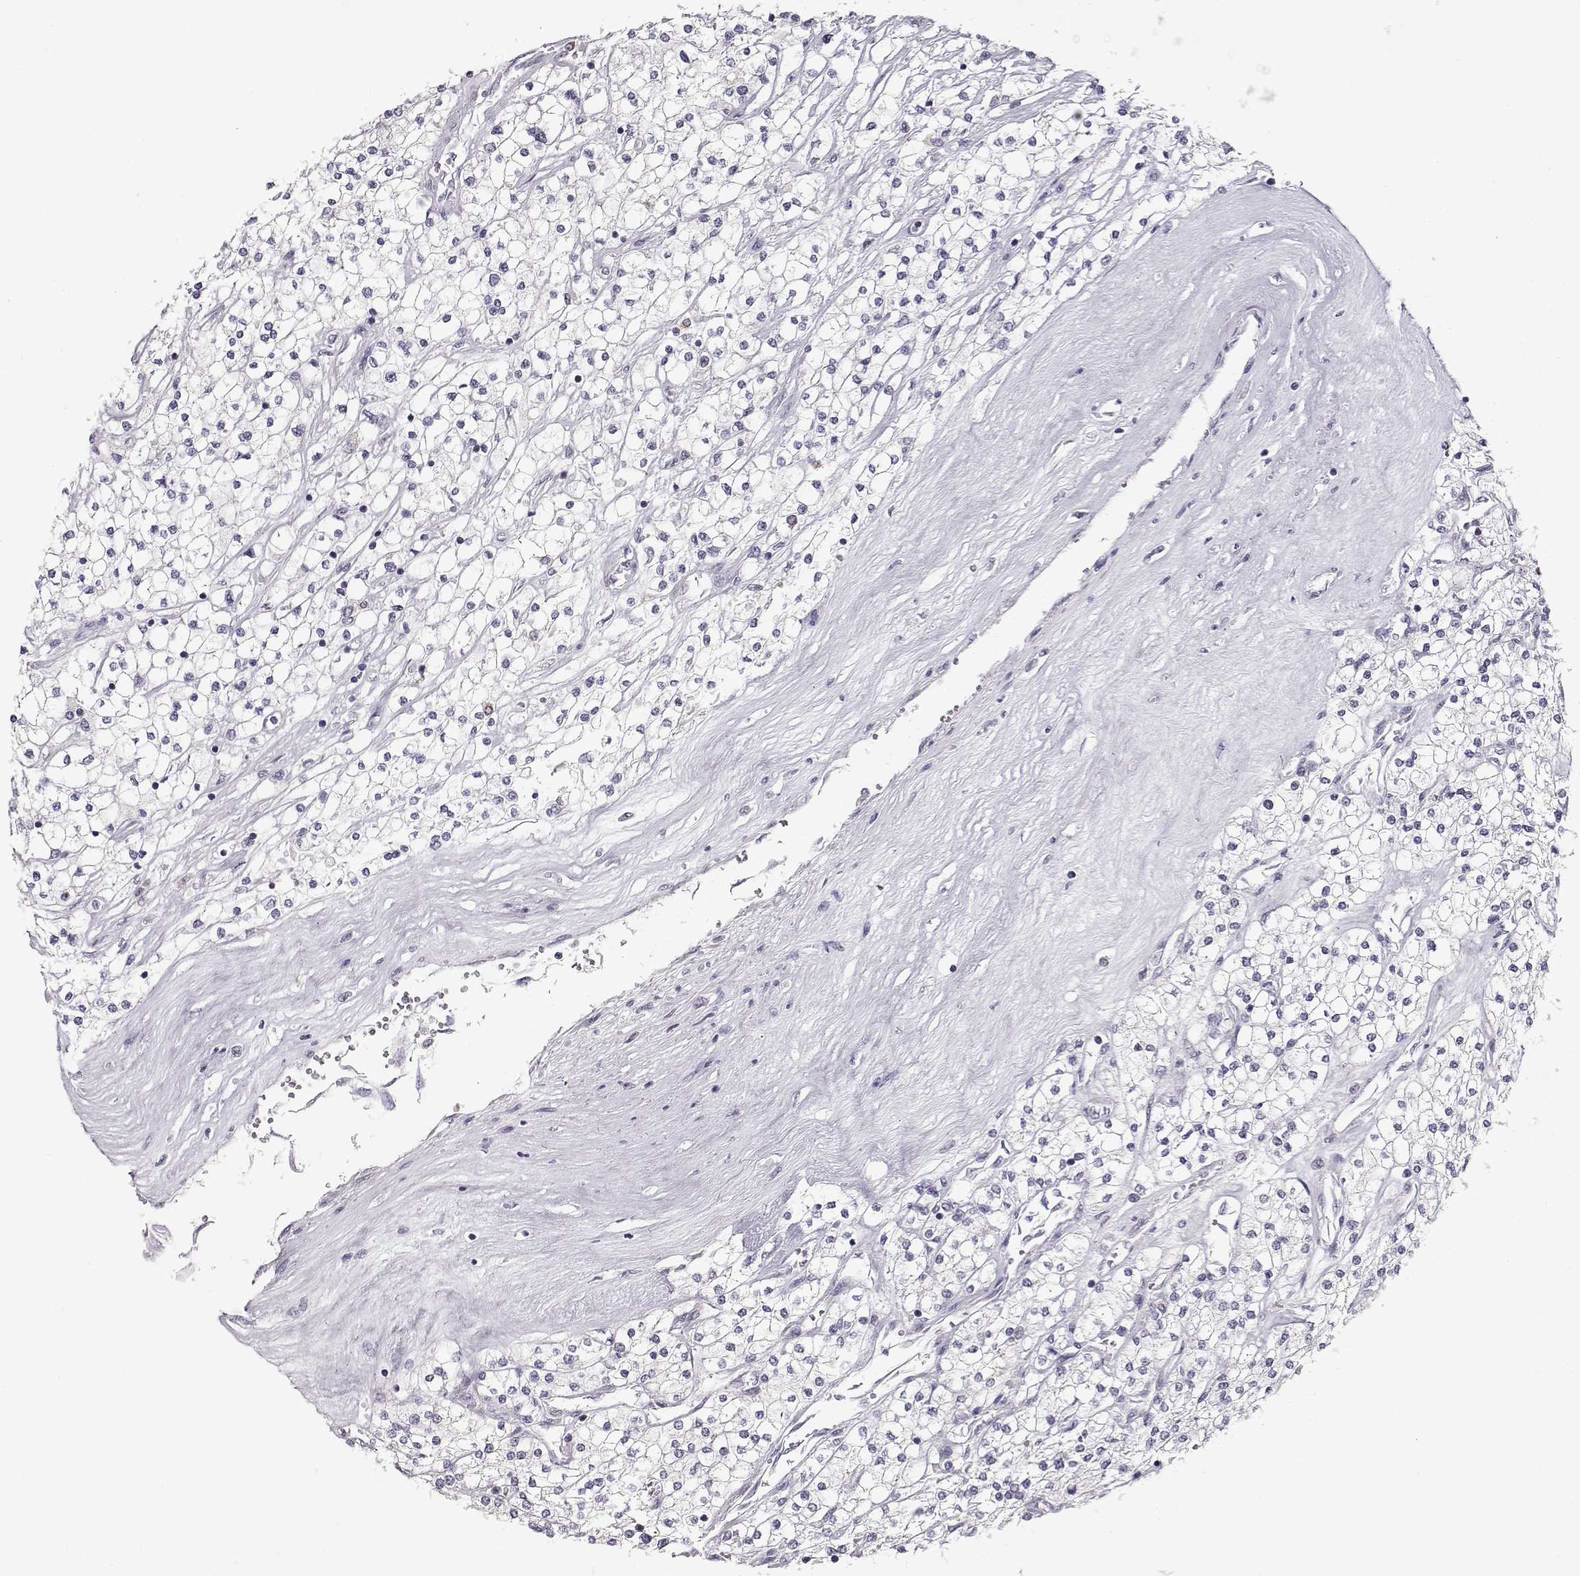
{"staining": {"intensity": "negative", "quantity": "none", "location": "none"}, "tissue": "renal cancer", "cell_type": "Tumor cells", "image_type": "cancer", "snomed": [{"axis": "morphology", "description": "Adenocarcinoma, NOS"}, {"axis": "topography", "description": "Kidney"}], "caption": "Renal cancer (adenocarcinoma) stained for a protein using immunohistochemistry exhibits no expression tumor cells.", "gene": "TEPP", "patient": {"sex": "male", "age": 80}}